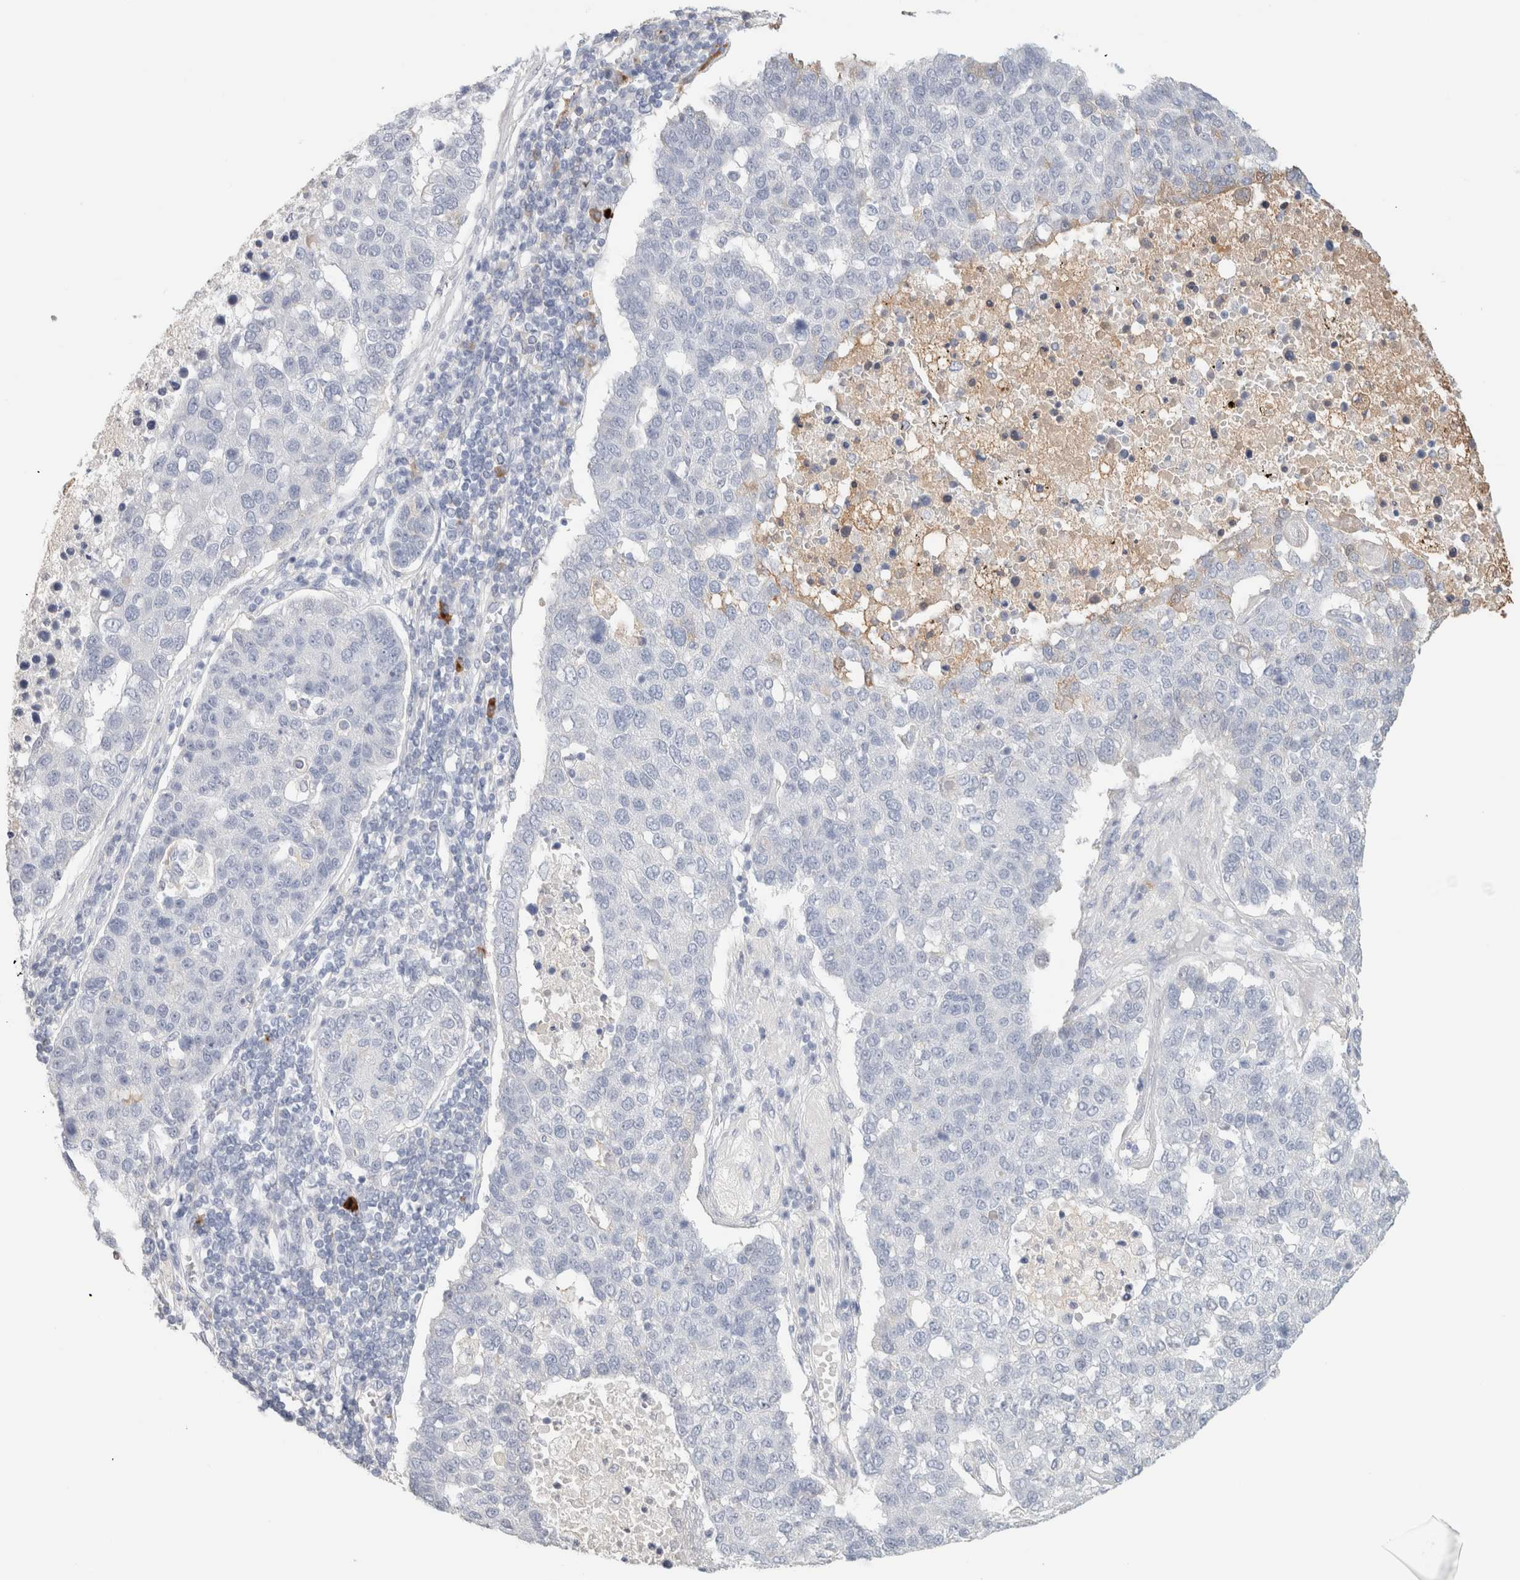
{"staining": {"intensity": "negative", "quantity": "none", "location": "none"}, "tissue": "pancreatic cancer", "cell_type": "Tumor cells", "image_type": "cancer", "snomed": [{"axis": "morphology", "description": "Adenocarcinoma, NOS"}, {"axis": "topography", "description": "Pancreas"}], "caption": "This is a image of IHC staining of adenocarcinoma (pancreatic), which shows no expression in tumor cells.", "gene": "IL6", "patient": {"sex": "female", "age": 61}}